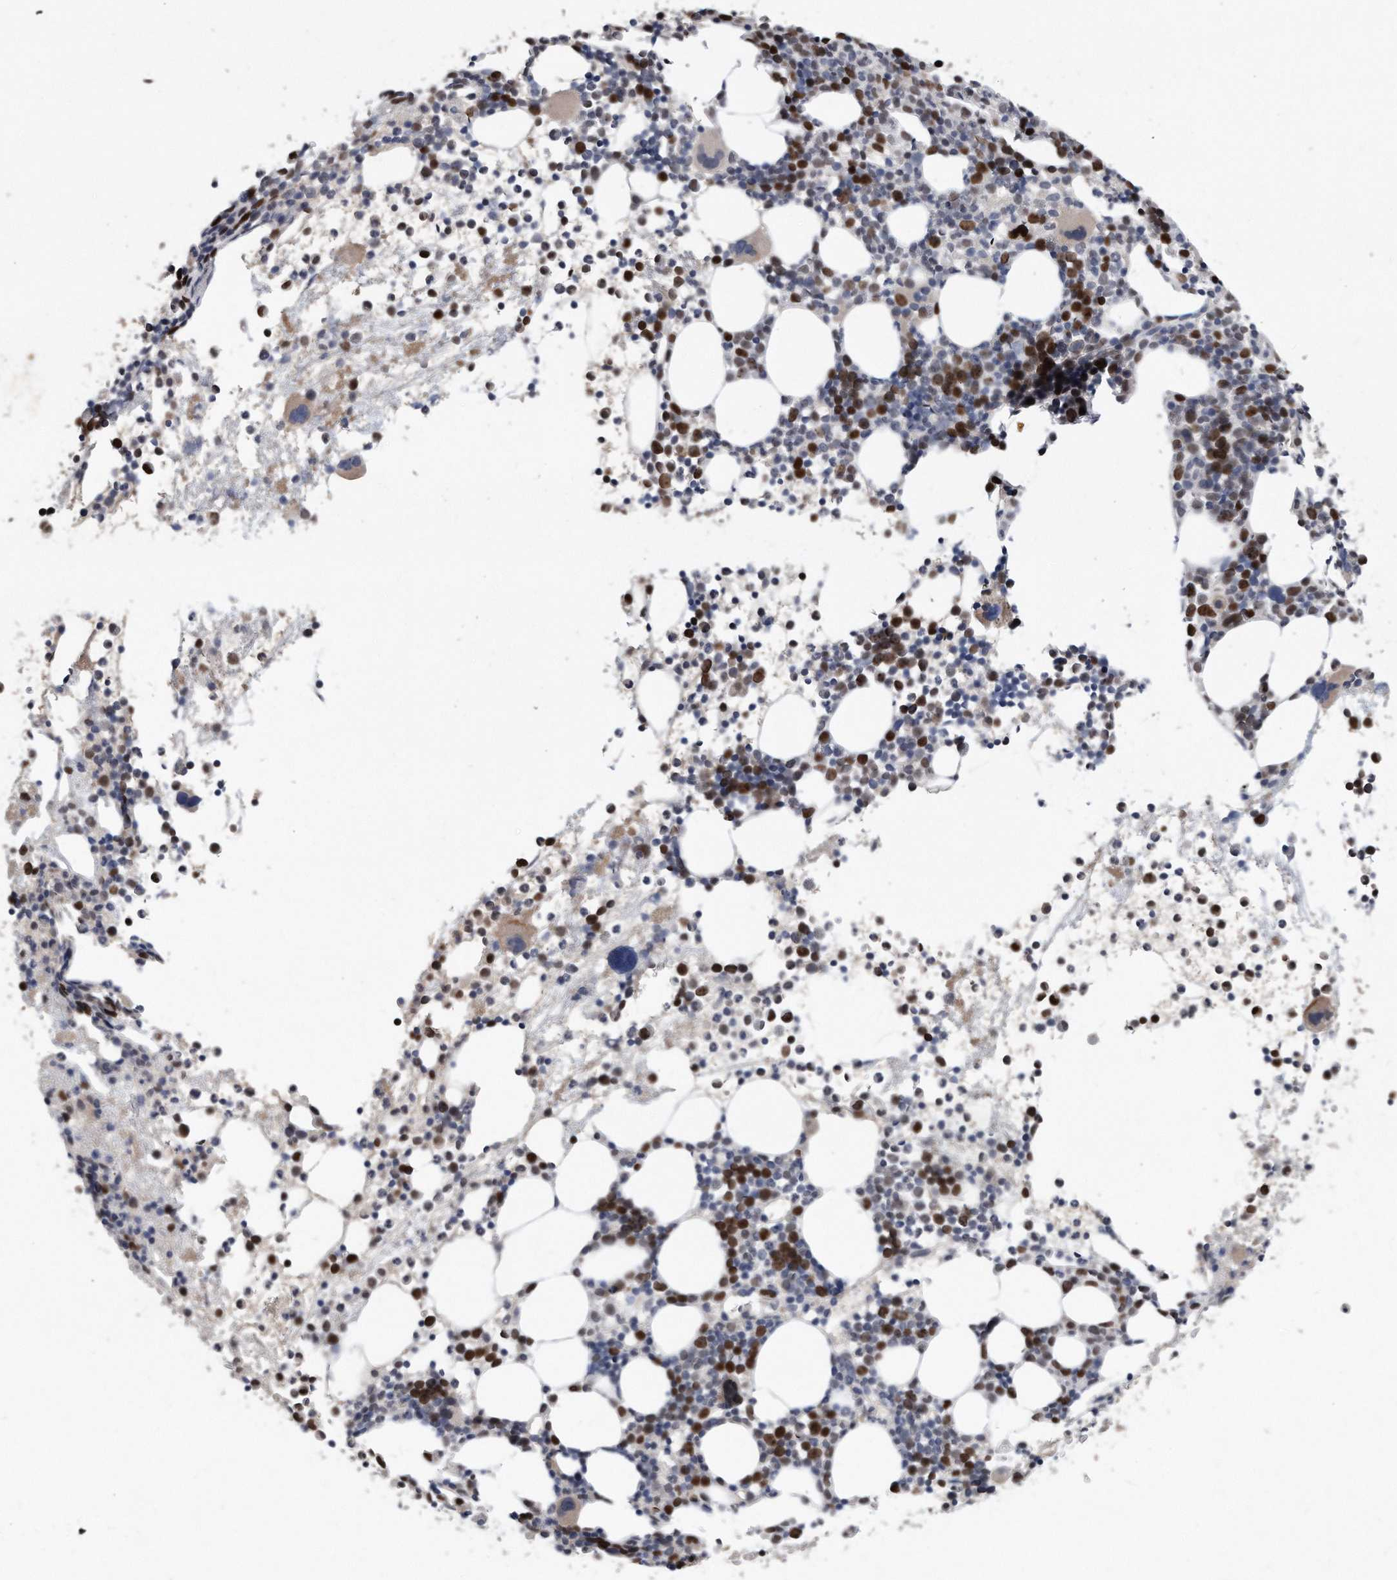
{"staining": {"intensity": "strong", "quantity": "25%-75%", "location": "nuclear"}, "tissue": "bone marrow", "cell_type": "Hematopoietic cells", "image_type": "normal", "snomed": [{"axis": "morphology", "description": "Normal tissue, NOS"}, {"axis": "topography", "description": "Bone marrow"}], "caption": "IHC (DAB) staining of benign human bone marrow demonstrates strong nuclear protein expression in approximately 25%-75% of hematopoietic cells. (IHC, brightfield microscopy, high magnification).", "gene": "PCNA", "patient": {"sex": "female", "age": 57}}